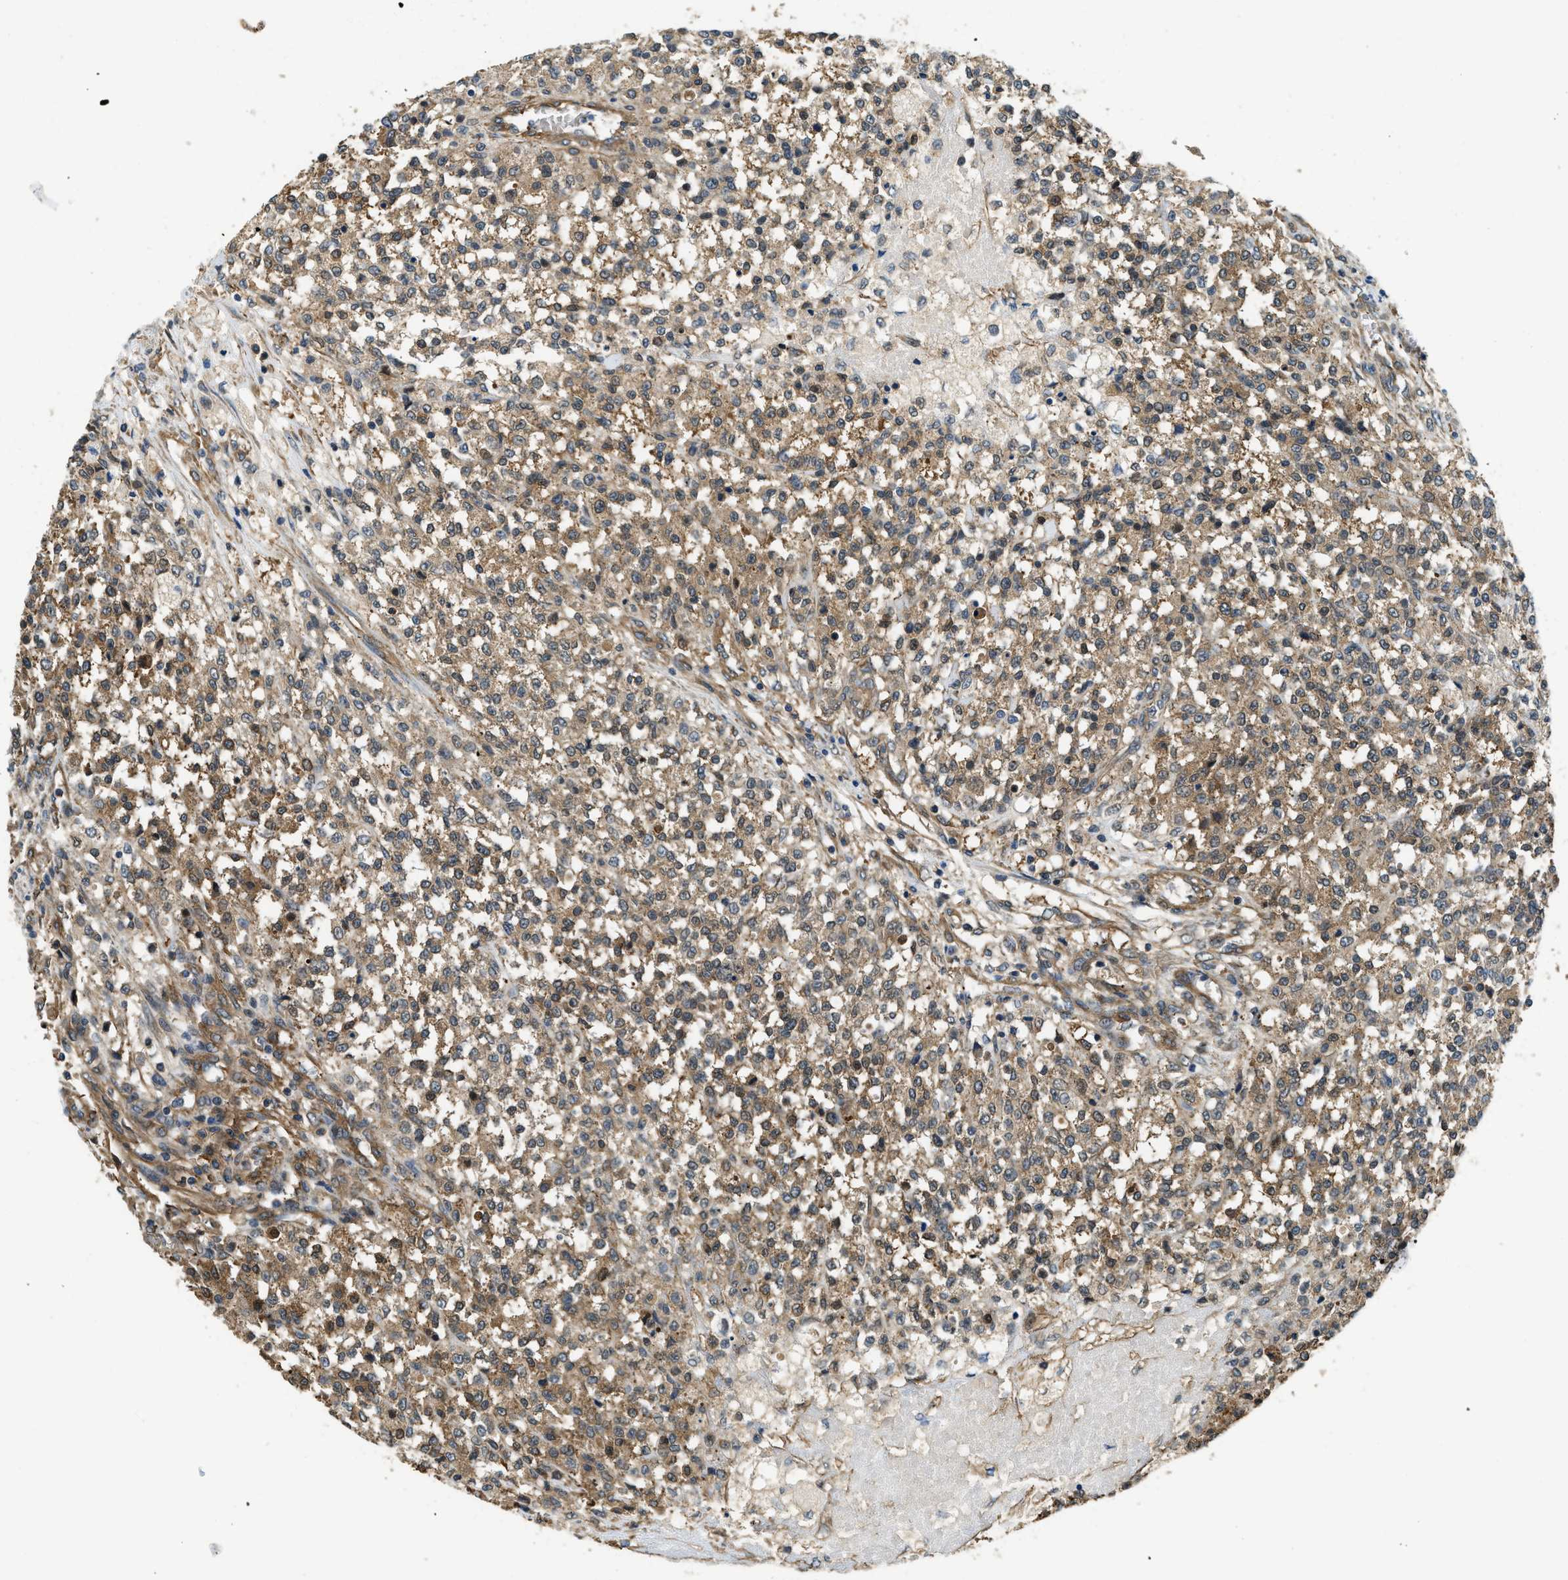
{"staining": {"intensity": "moderate", "quantity": ">75%", "location": "cytoplasmic/membranous"}, "tissue": "testis cancer", "cell_type": "Tumor cells", "image_type": "cancer", "snomed": [{"axis": "morphology", "description": "Seminoma, NOS"}, {"axis": "topography", "description": "Testis"}], "caption": "Protein staining shows moderate cytoplasmic/membranous positivity in approximately >75% of tumor cells in testis seminoma. (Stains: DAB (3,3'-diaminobenzidine) in brown, nuclei in blue, Microscopy: brightfield microscopy at high magnification).", "gene": "CGN", "patient": {"sex": "male", "age": 59}}